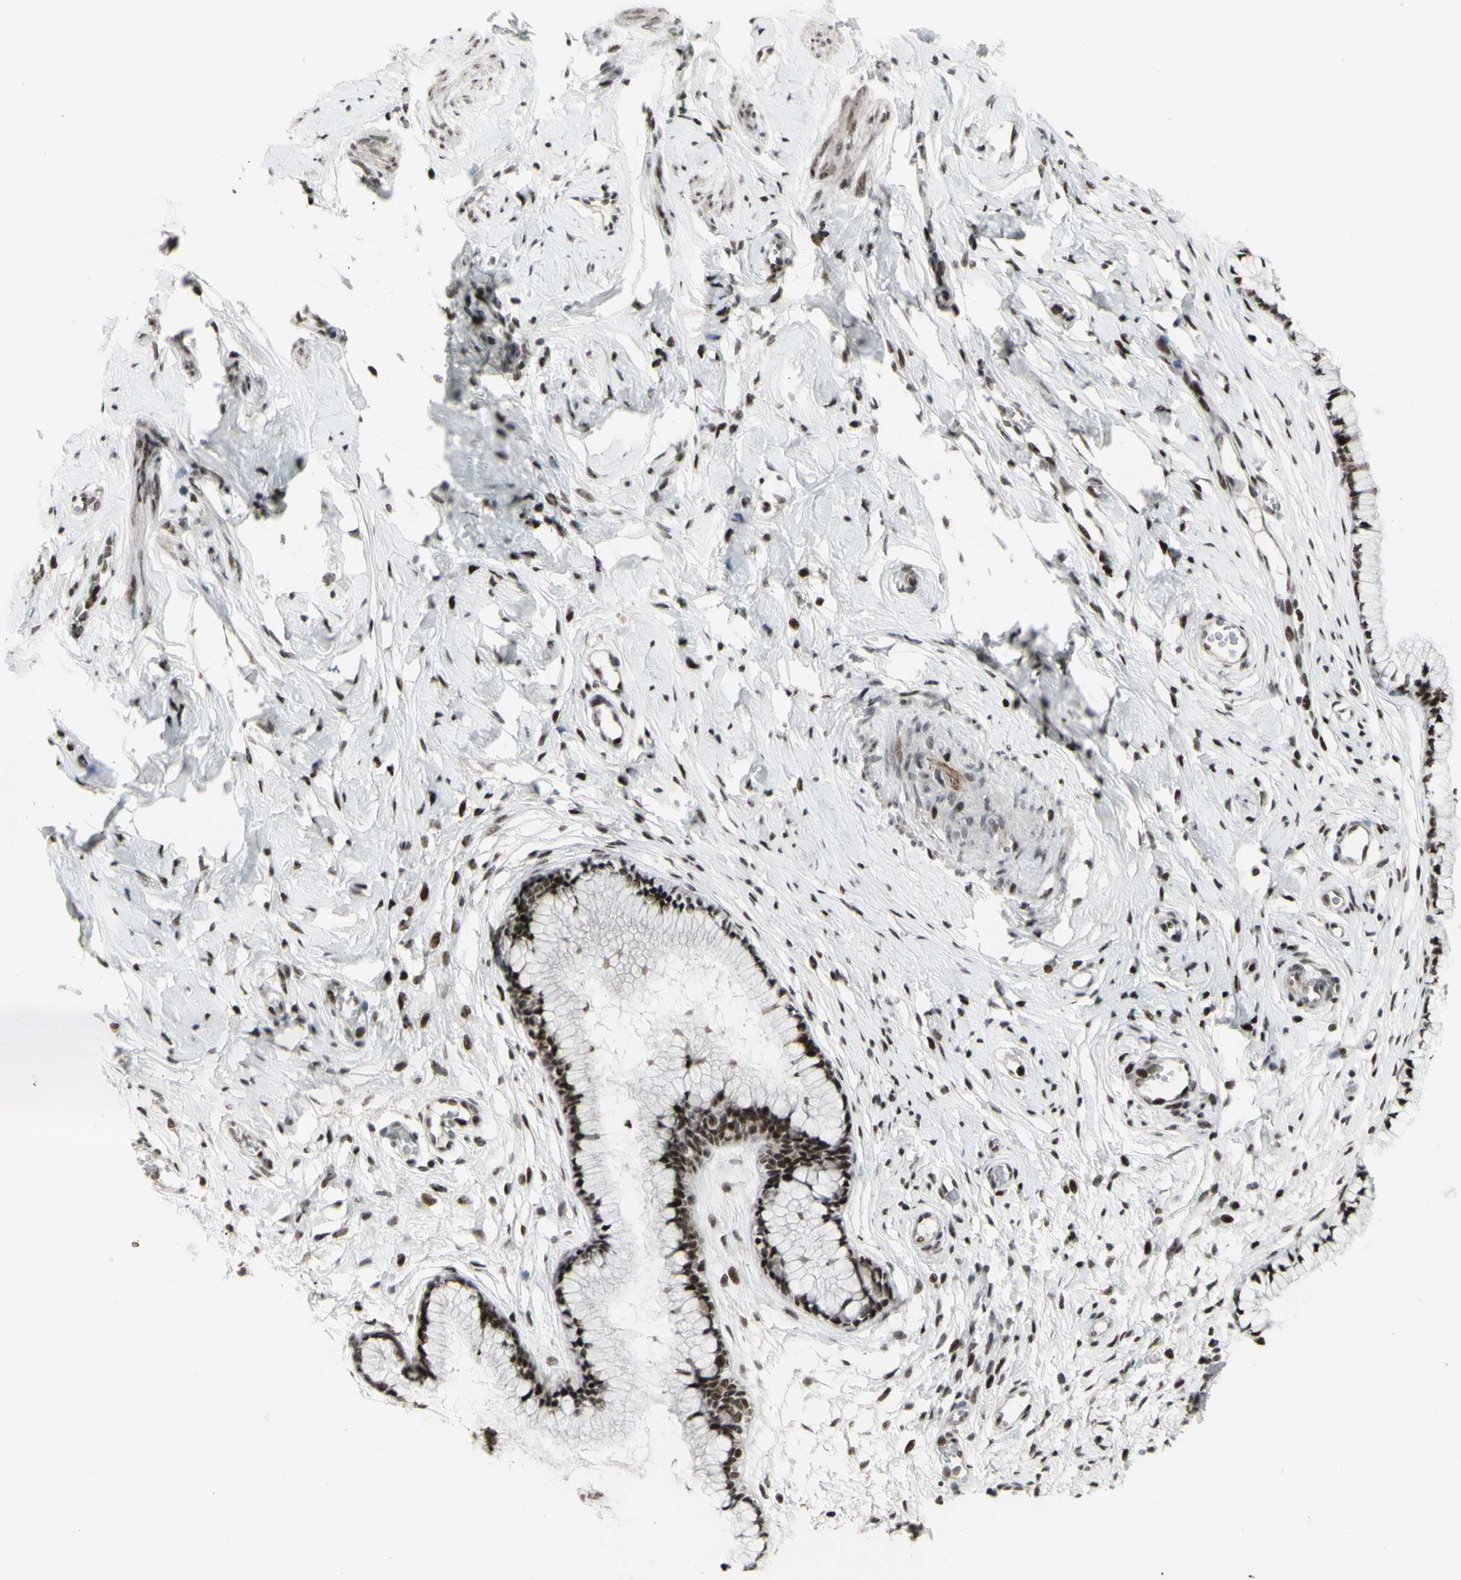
{"staining": {"intensity": "strong", "quantity": ">75%", "location": "nuclear"}, "tissue": "cervix", "cell_type": "Glandular cells", "image_type": "normal", "snomed": [{"axis": "morphology", "description": "Normal tissue, NOS"}, {"axis": "topography", "description": "Cervix"}], "caption": "Protein staining of normal cervix displays strong nuclear staining in approximately >75% of glandular cells.", "gene": "SUPT6H", "patient": {"sex": "female", "age": 65}}